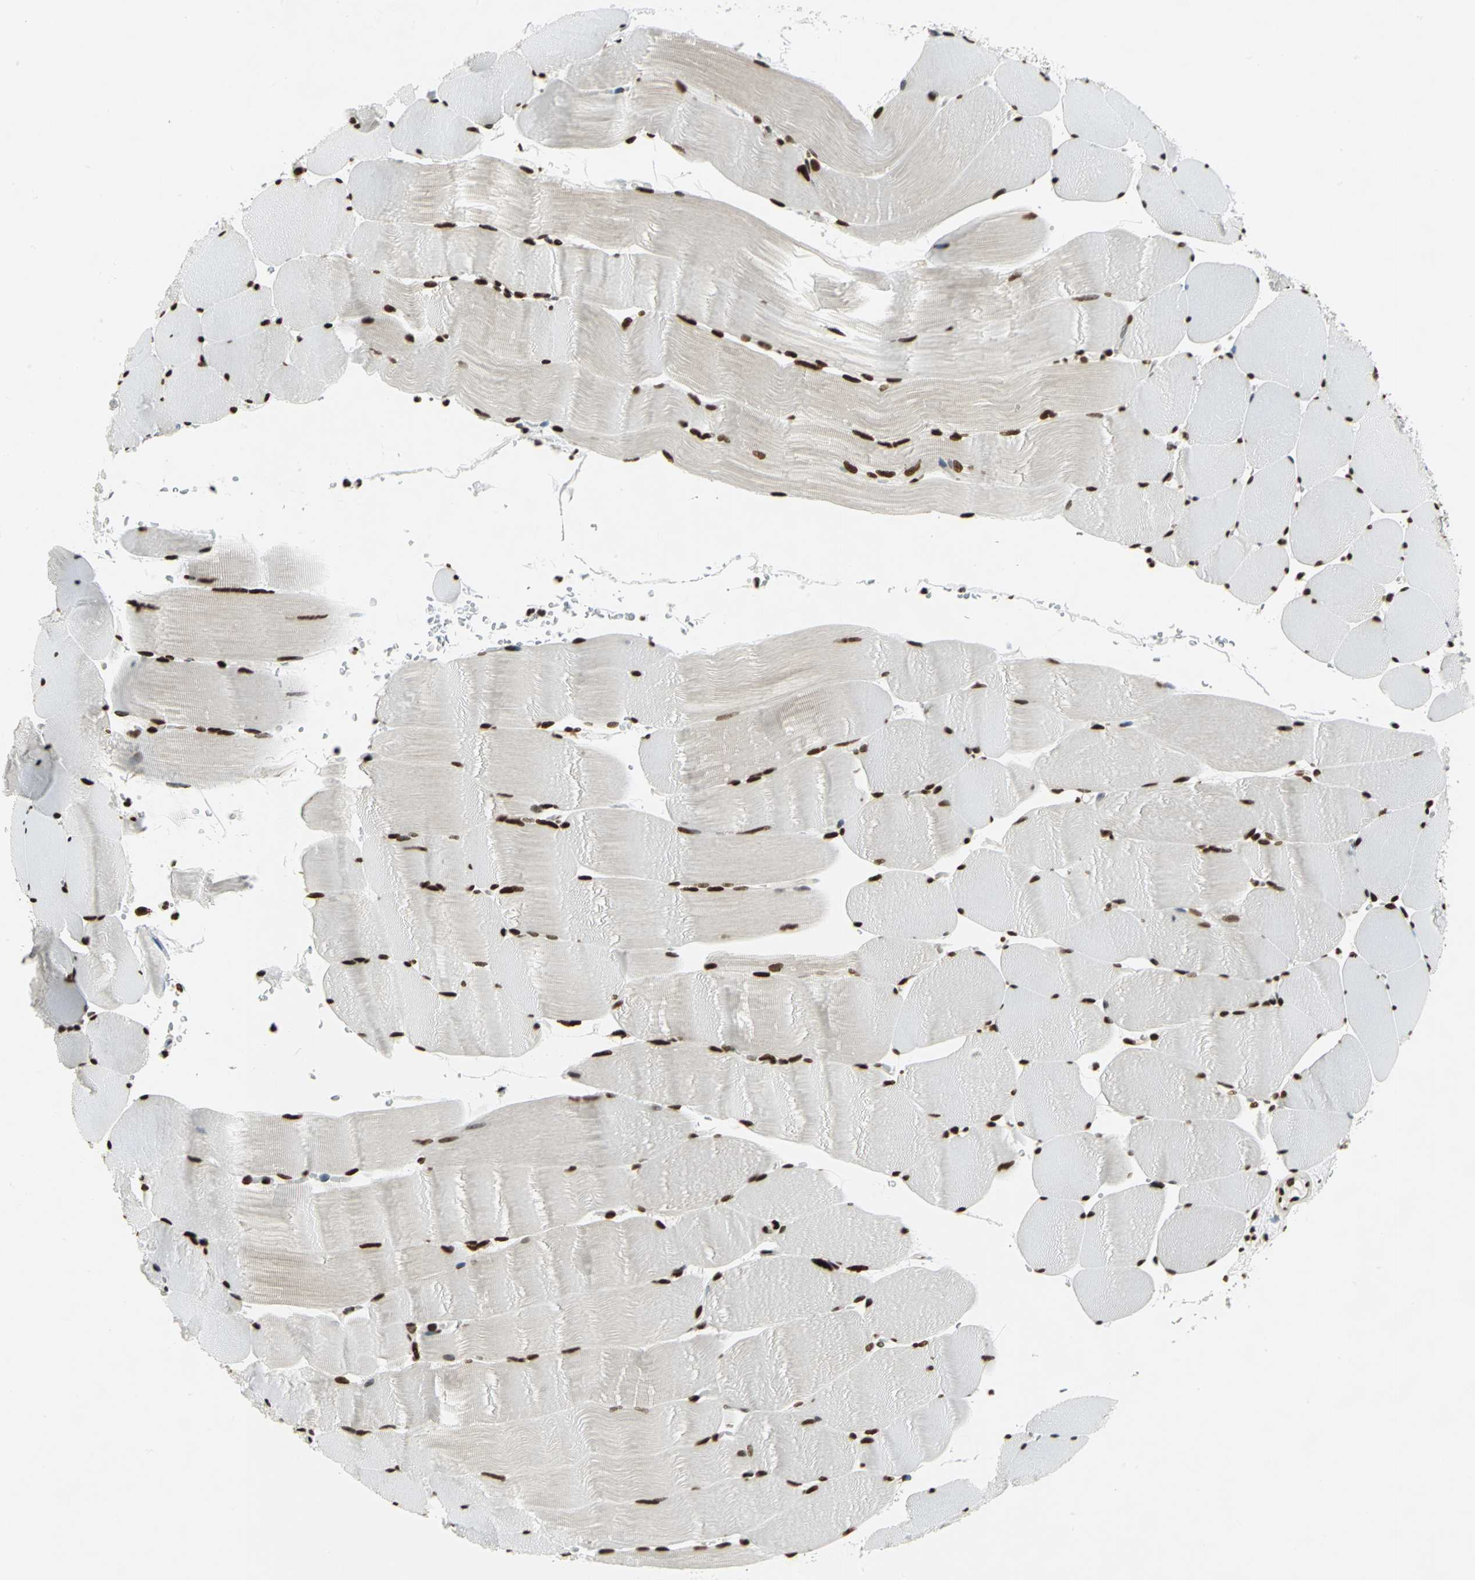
{"staining": {"intensity": "strong", "quantity": ">75%", "location": "nuclear"}, "tissue": "skeletal muscle", "cell_type": "Myocytes", "image_type": "normal", "snomed": [{"axis": "morphology", "description": "Normal tissue, NOS"}, {"axis": "topography", "description": "Skeletal muscle"}], "caption": "Skeletal muscle stained with immunohistochemistry reveals strong nuclear expression in about >75% of myocytes.", "gene": "HMGB1", "patient": {"sex": "male", "age": 62}}